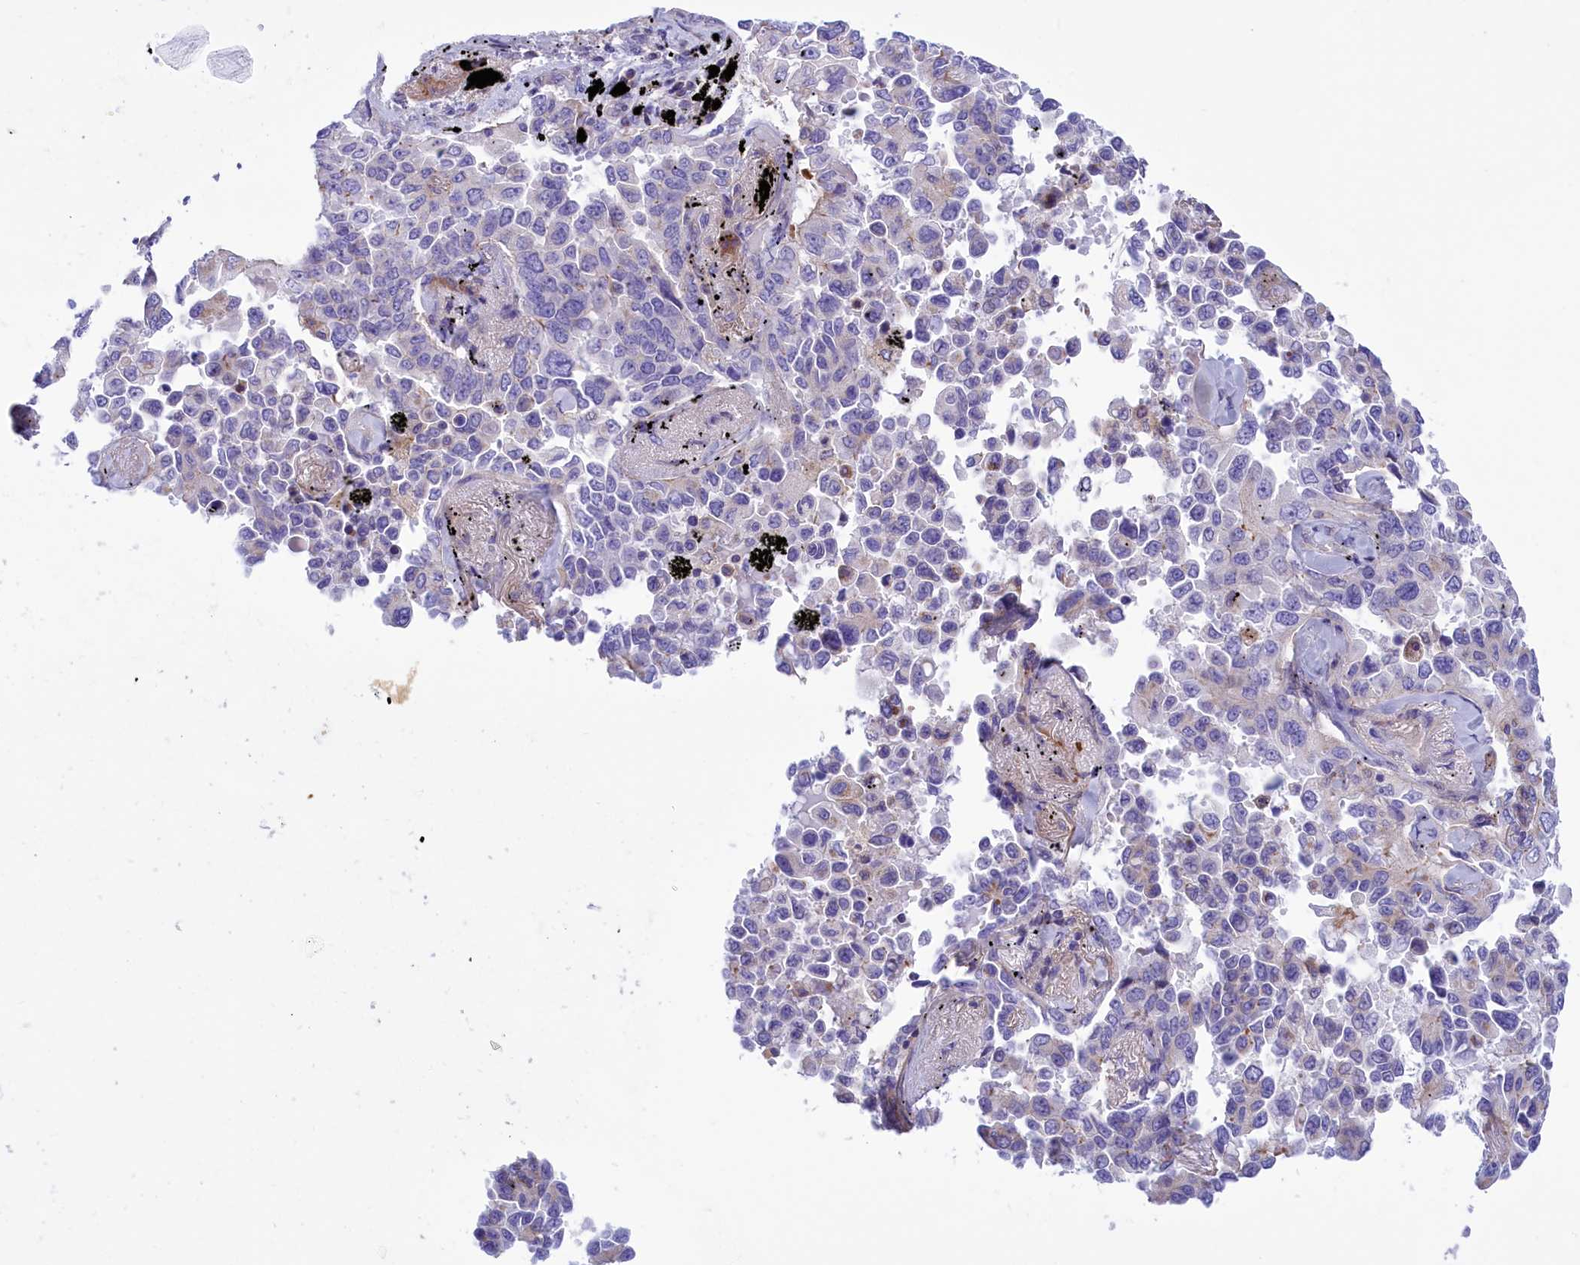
{"staining": {"intensity": "negative", "quantity": "none", "location": "none"}, "tissue": "lung cancer", "cell_type": "Tumor cells", "image_type": "cancer", "snomed": [{"axis": "morphology", "description": "Adenocarcinoma, NOS"}, {"axis": "topography", "description": "Lung"}], "caption": "Immunohistochemistry (IHC) of human lung cancer displays no positivity in tumor cells.", "gene": "CORO7-PAM16", "patient": {"sex": "female", "age": 67}}